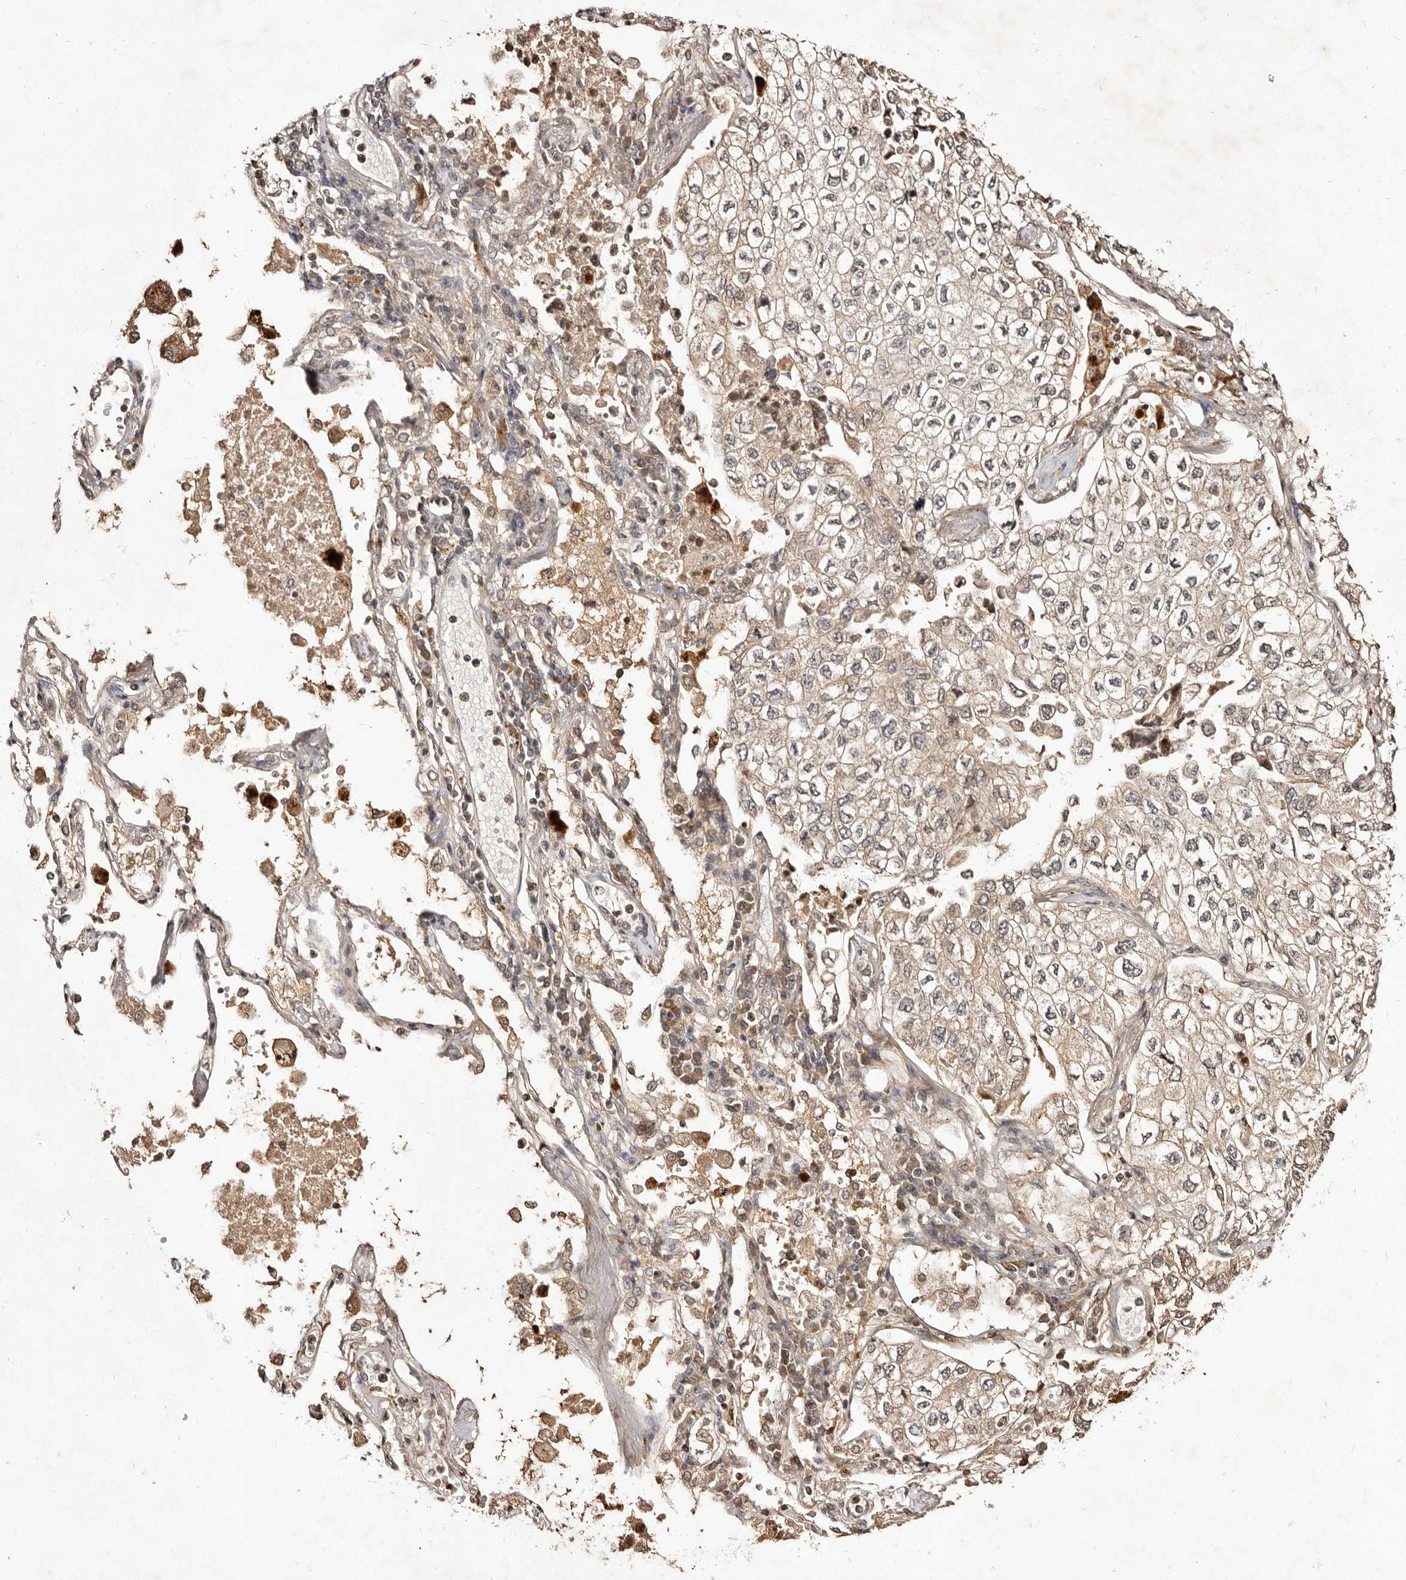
{"staining": {"intensity": "weak", "quantity": "25%-75%", "location": "cytoplasmic/membranous"}, "tissue": "lung cancer", "cell_type": "Tumor cells", "image_type": "cancer", "snomed": [{"axis": "morphology", "description": "Adenocarcinoma, NOS"}, {"axis": "topography", "description": "Lung"}], "caption": "DAB (3,3'-diaminobenzidine) immunohistochemical staining of lung cancer reveals weak cytoplasmic/membranous protein expression in about 25%-75% of tumor cells.", "gene": "LCORL", "patient": {"sex": "male", "age": 63}}